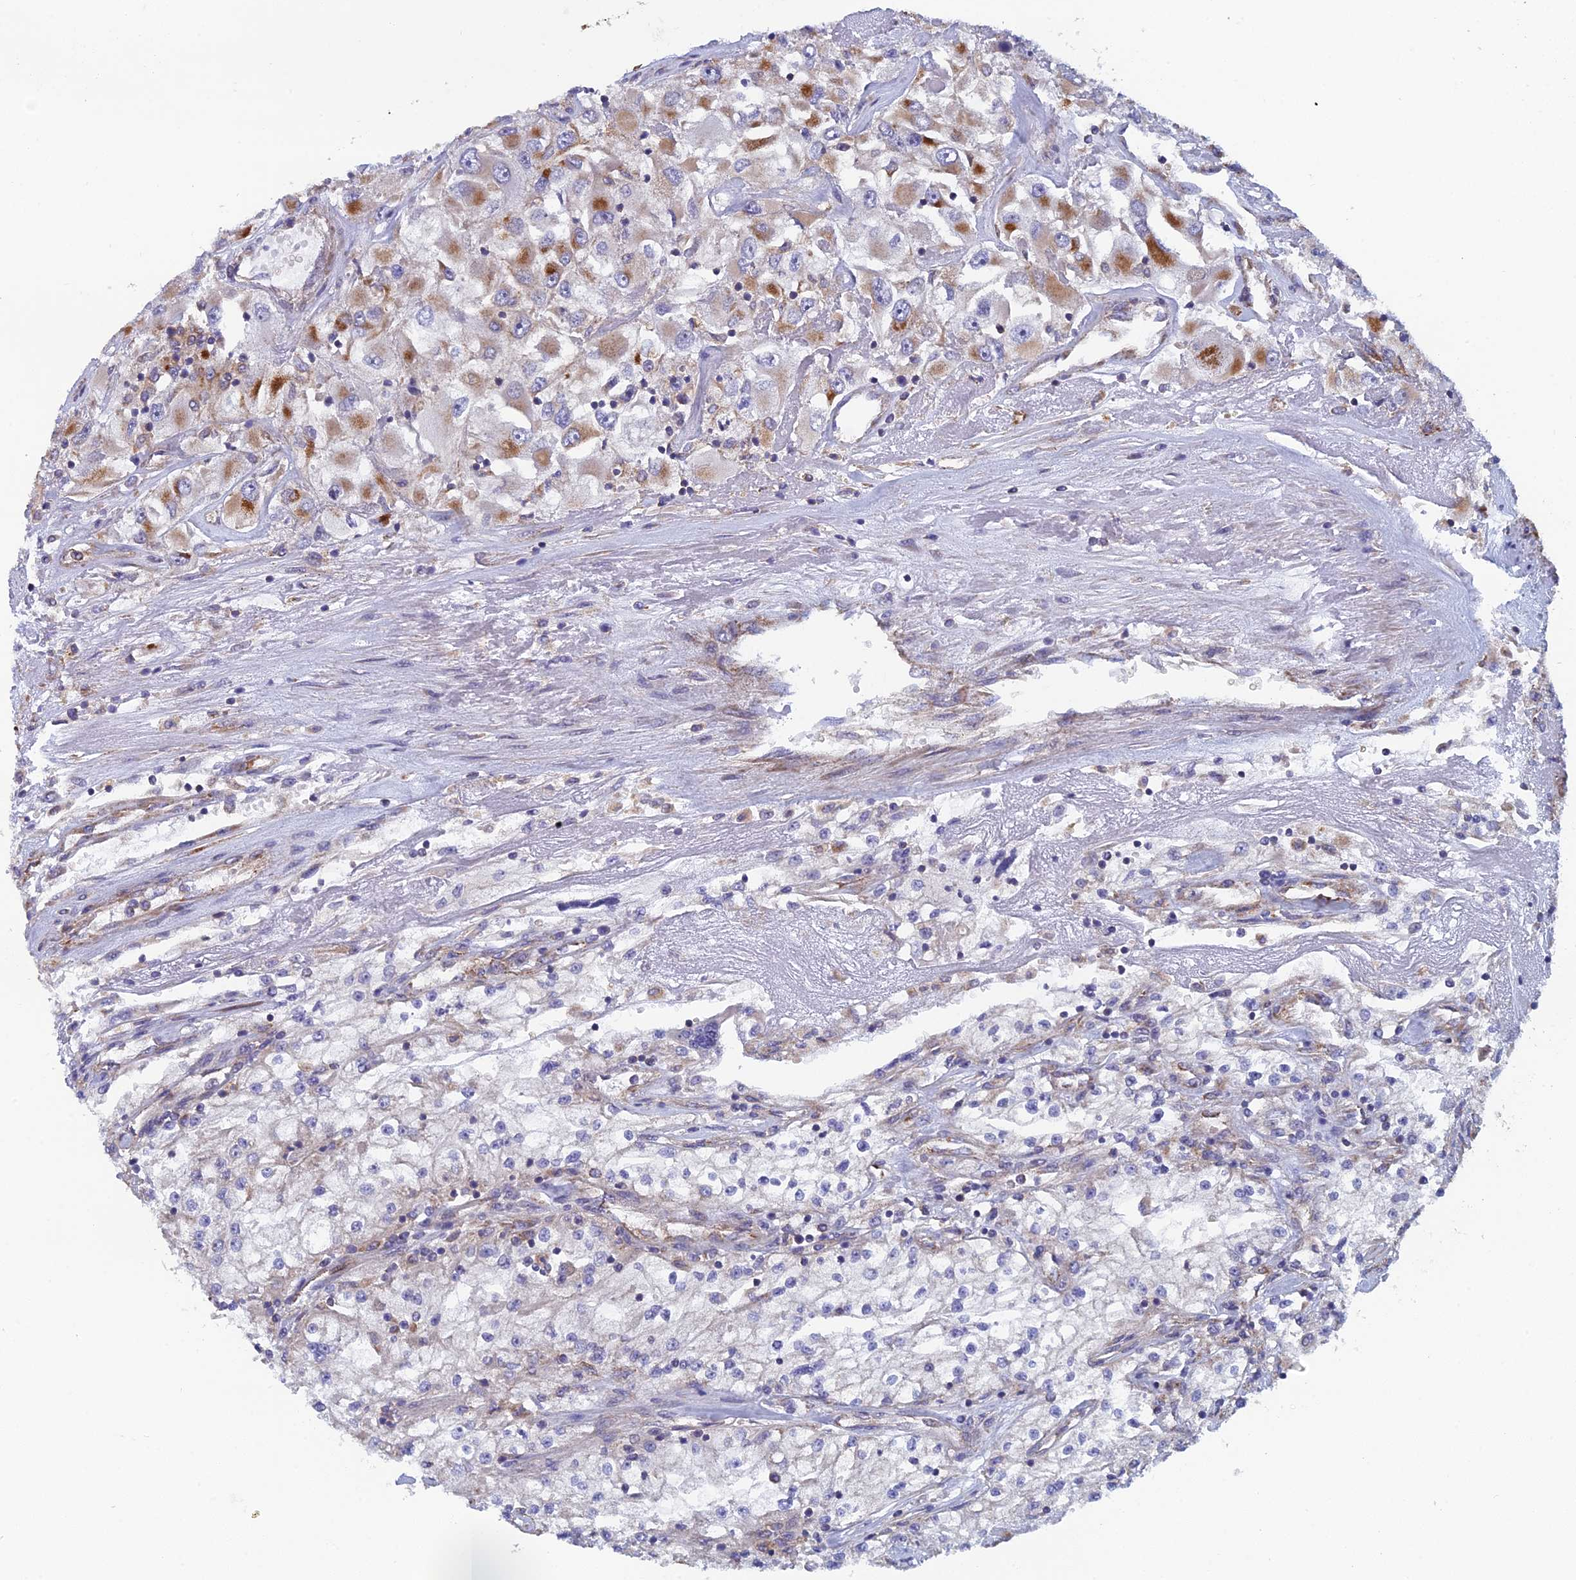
{"staining": {"intensity": "moderate", "quantity": ">75%", "location": "cytoplasmic/membranous"}, "tissue": "renal cancer", "cell_type": "Tumor cells", "image_type": "cancer", "snomed": [{"axis": "morphology", "description": "Adenocarcinoma, NOS"}, {"axis": "topography", "description": "Kidney"}], "caption": "Adenocarcinoma (renal) was stained to show a protein in brown. There is medium levels of moderate cytoplasmic/membranous expression in approximately >75% of tumor cells.", "gene": "MRPS9", "patient": {"sex": "female", "age": 52}}